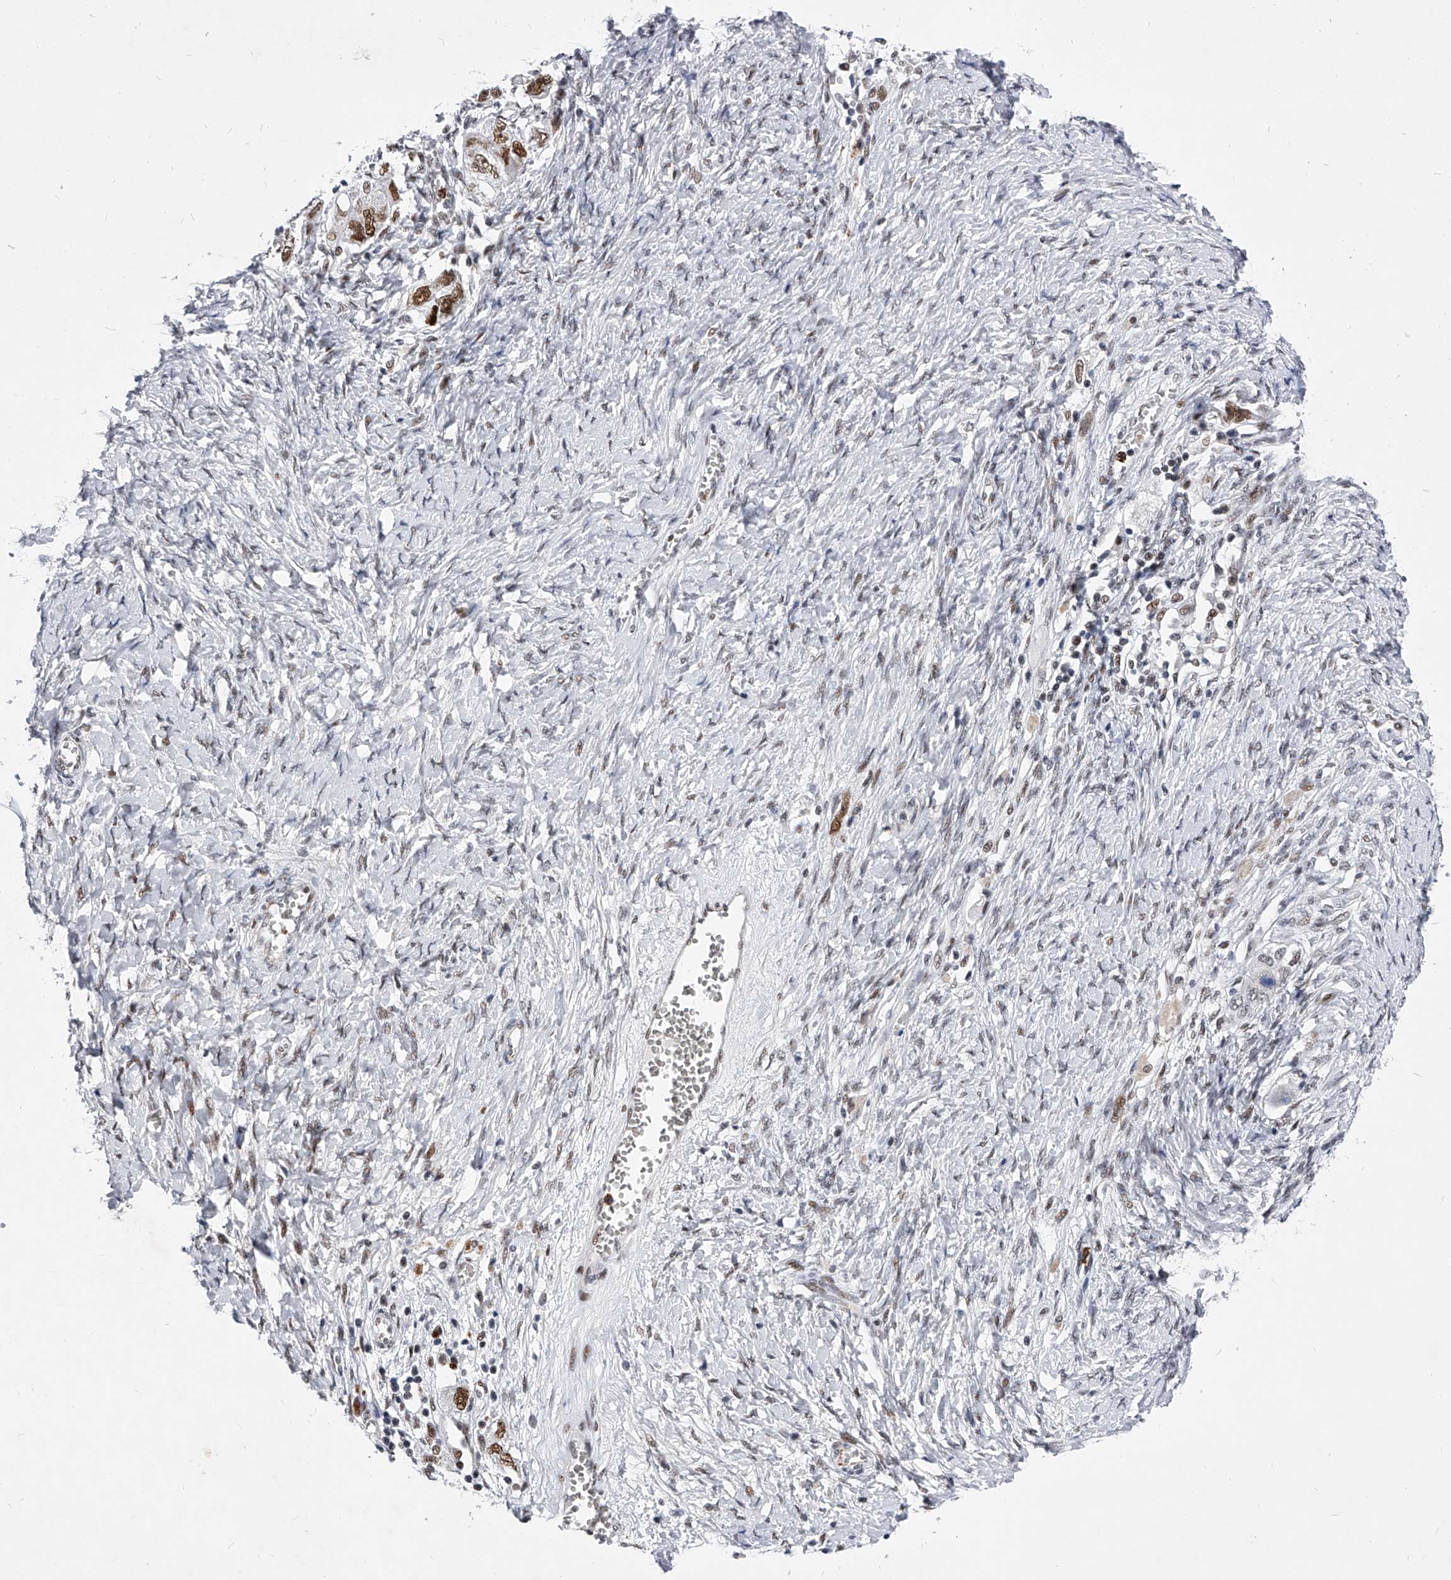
{"staining": {"intensity": "moderate", "quantity": ">75%", "location": "nuclear"}, "tissue": "ovarian cancer", "cell_type": "Tumor cells", "image_type": "cancer", "snomed": [{"axis": "morphology", "description": "Carcinoma, NOS"}, {"axis": "morphology", "description": "Cystadenocarcinoma, serous, NOS"}, {"axis": "topography", "description": "Ovary"}], "caption": "High-power microscopy captured an IHC photomicrograph of ovarian cancer, revealing moderate nuclear expression in approximately >75% of tumor cells.", "gene": "TESK2", "patient": {"sex": "female", "age": 69}}